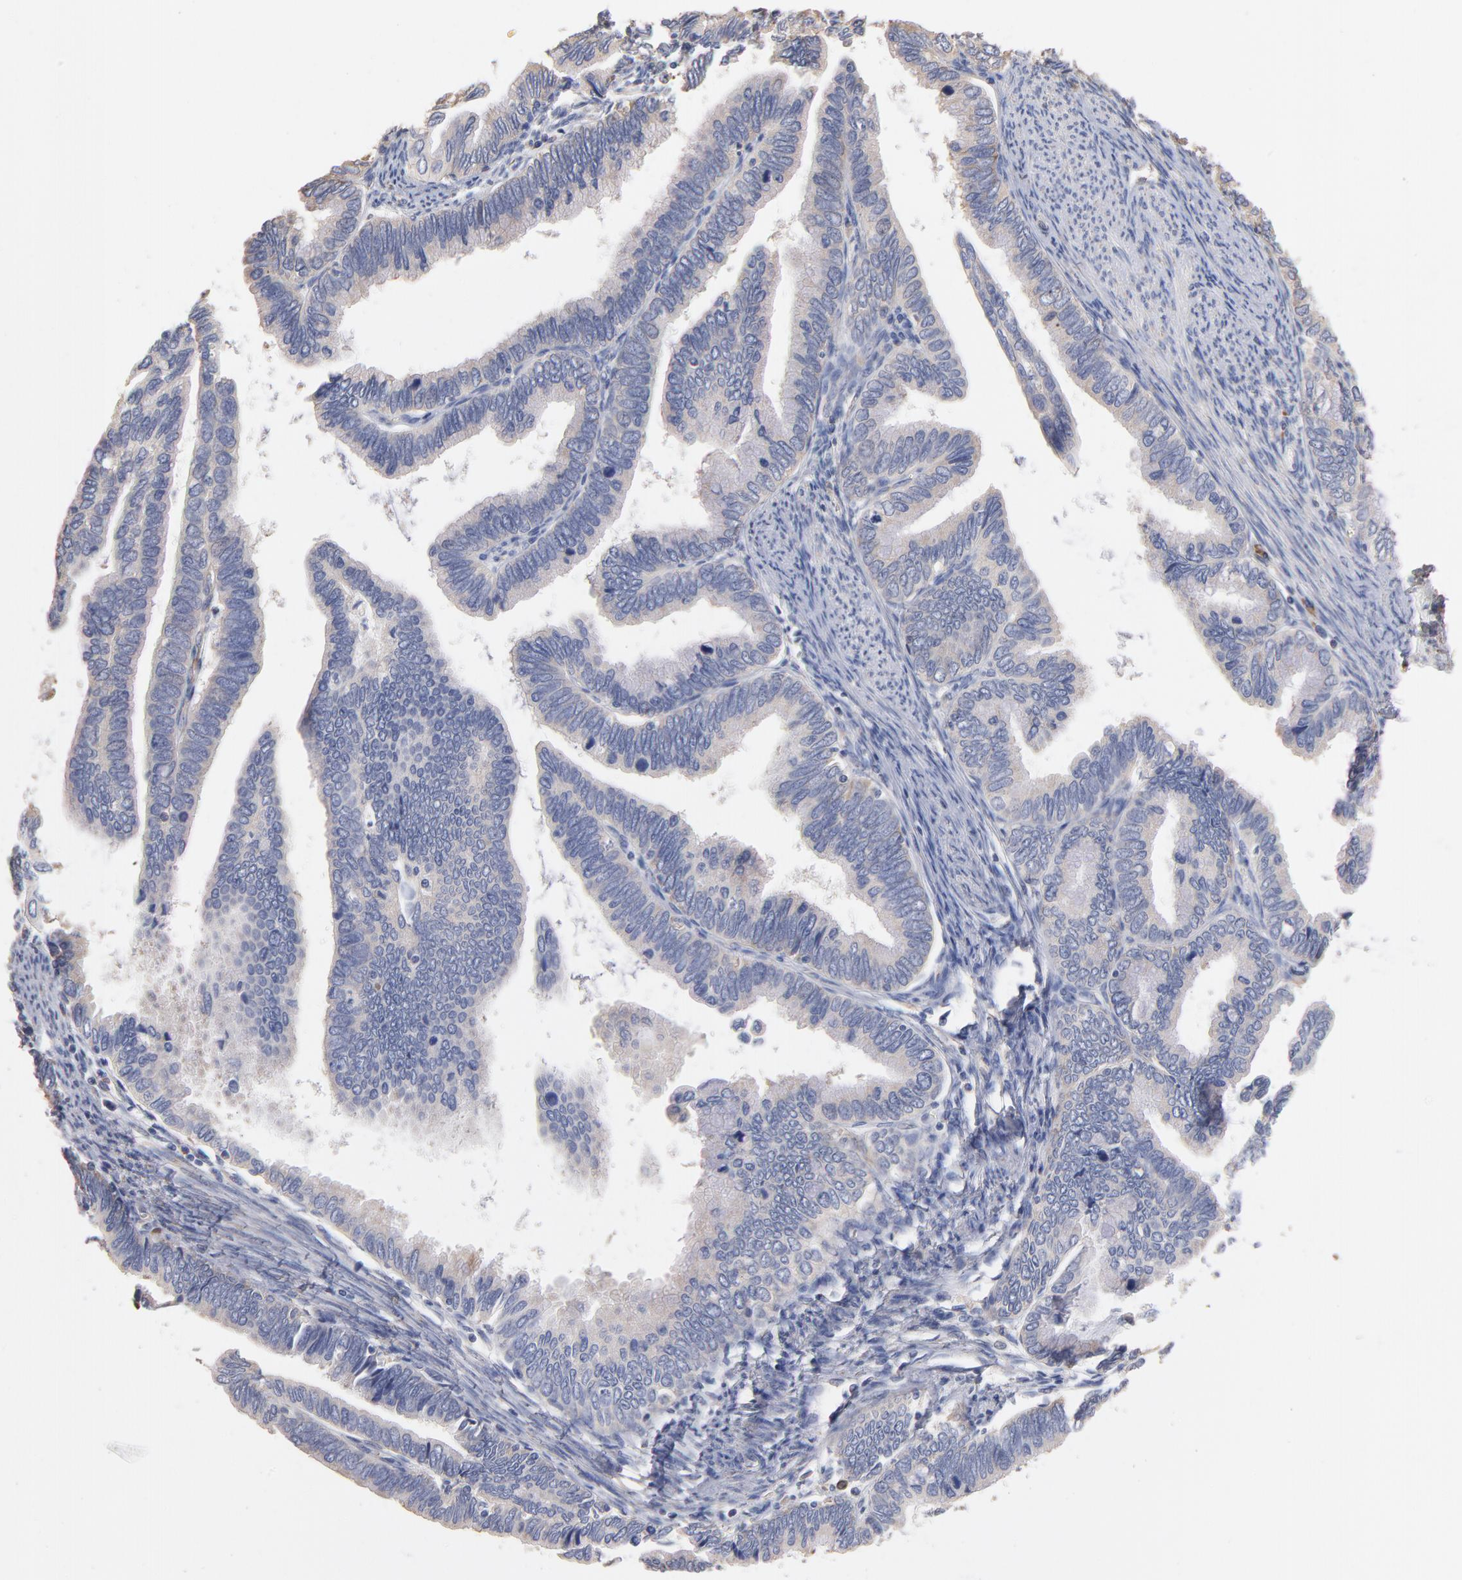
{"staining": {"intensity": "negative", "quantity": "none", "location": "none"}, "tissue": "cervical cancer", "cell_type": "Tumor cells", "image_type": "cancer", "snomed": [{"axis": "morphology", "description": "Adenocarcinoma, NOS"}, {"axis": "topography", "description": "Cervix"}], "caption": "Cervical cancer stained for a protein using IHC reveals no positivity tumor cells.", "gene": "RPL9", "patient": {"sex": "female", "age": 49}}